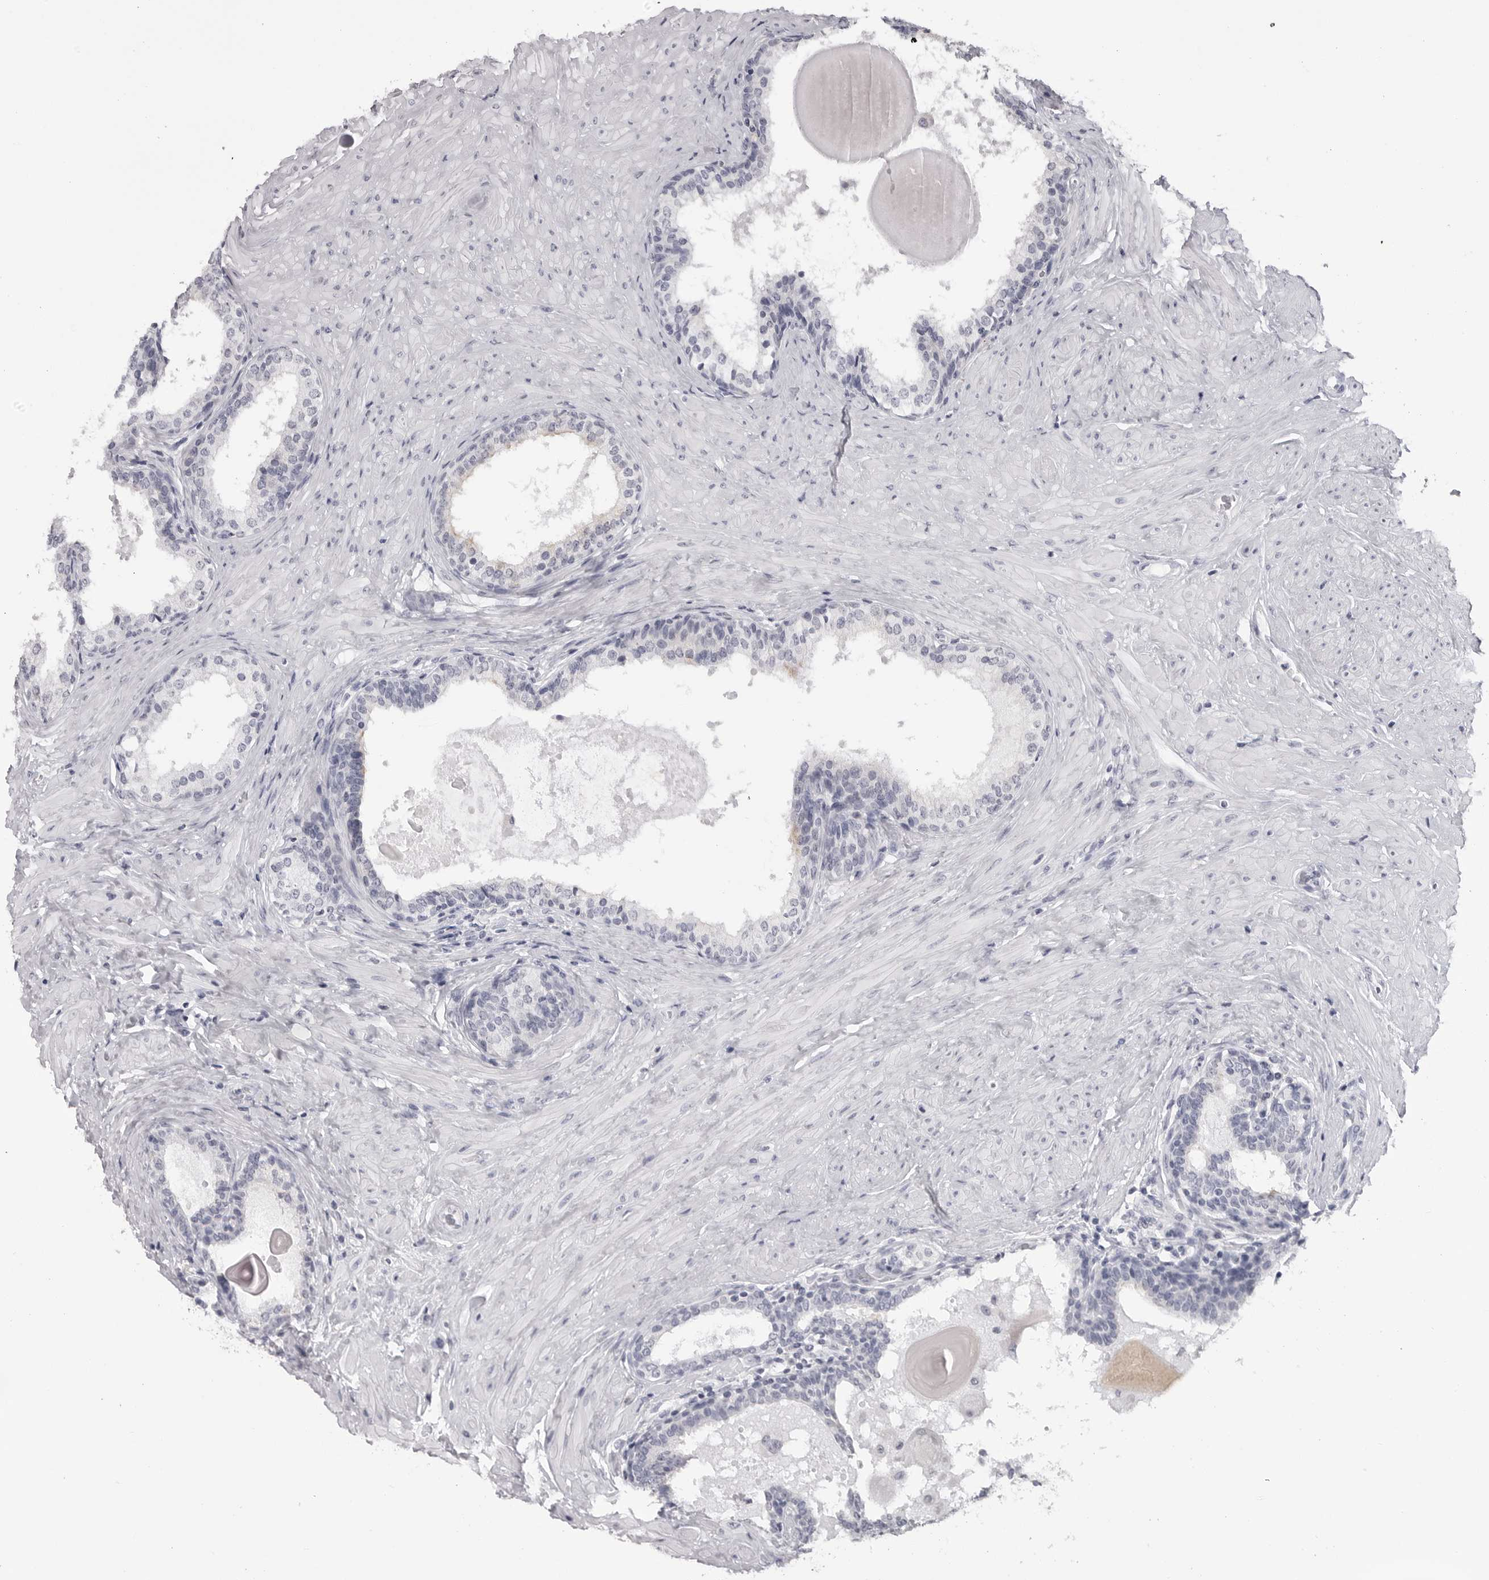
{"staining": {"intensity": "negative", "quantity": "none", "location": "none"}, "tissue": "prostate cancer", "cell_type": "Tumor cells", "image_type": "cancer", "snomed": [{"axis": "morphology", "description": "Adenocarcinoma, High grade"}, {"axis": "topography", "description": "Prostate"}], "caption": "High magnification brightfield microscopy of high-grade adenocarcinoma (prostate) stained with DAB (3,3'-diaminobenzidine) (brown) and counterstained with hematoxylin (blue): tumor cells show no significant expression.", "gene": "GPN2", "patient": {"sex": "male", "age": 56}}